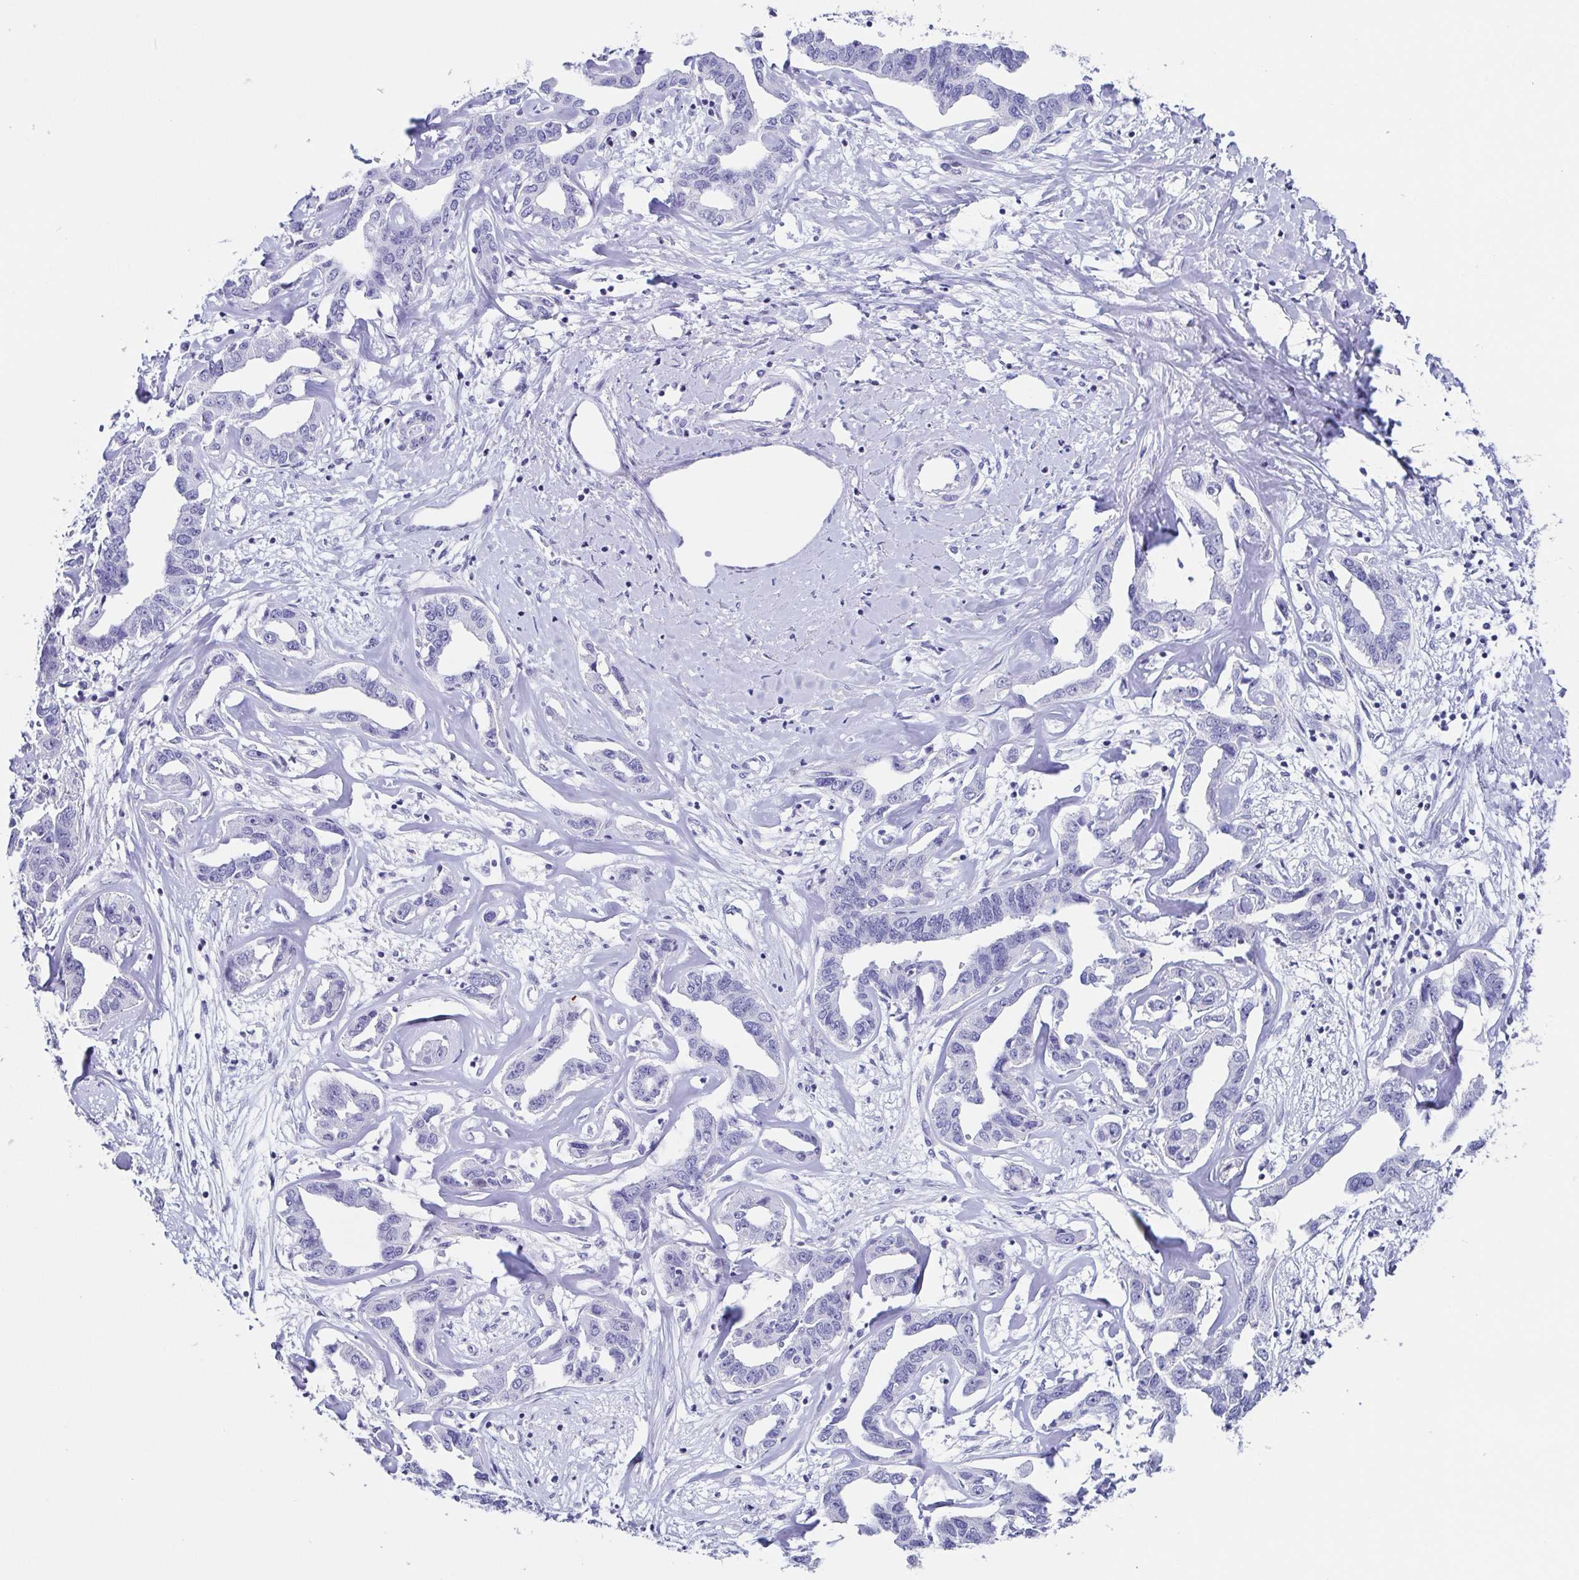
{"staining": {"intensity": "negative", "quantity": "none", "location": "none"}, "tissue": "liver cancer", "cell_type": "Tumor cells", "image_type": "cancer", "snomed": [{"axis": "morphology", "description": "Cholangiocarcinoma"}, {"axis": "topography", "description": "Liver"}], "caption": "This is an IHC histopathology image of human liver cholangiocarcinoma. There is no expression in tumor cells.", "gene": "TNNT2", "patient": {"sex": "male", "age": 59}}